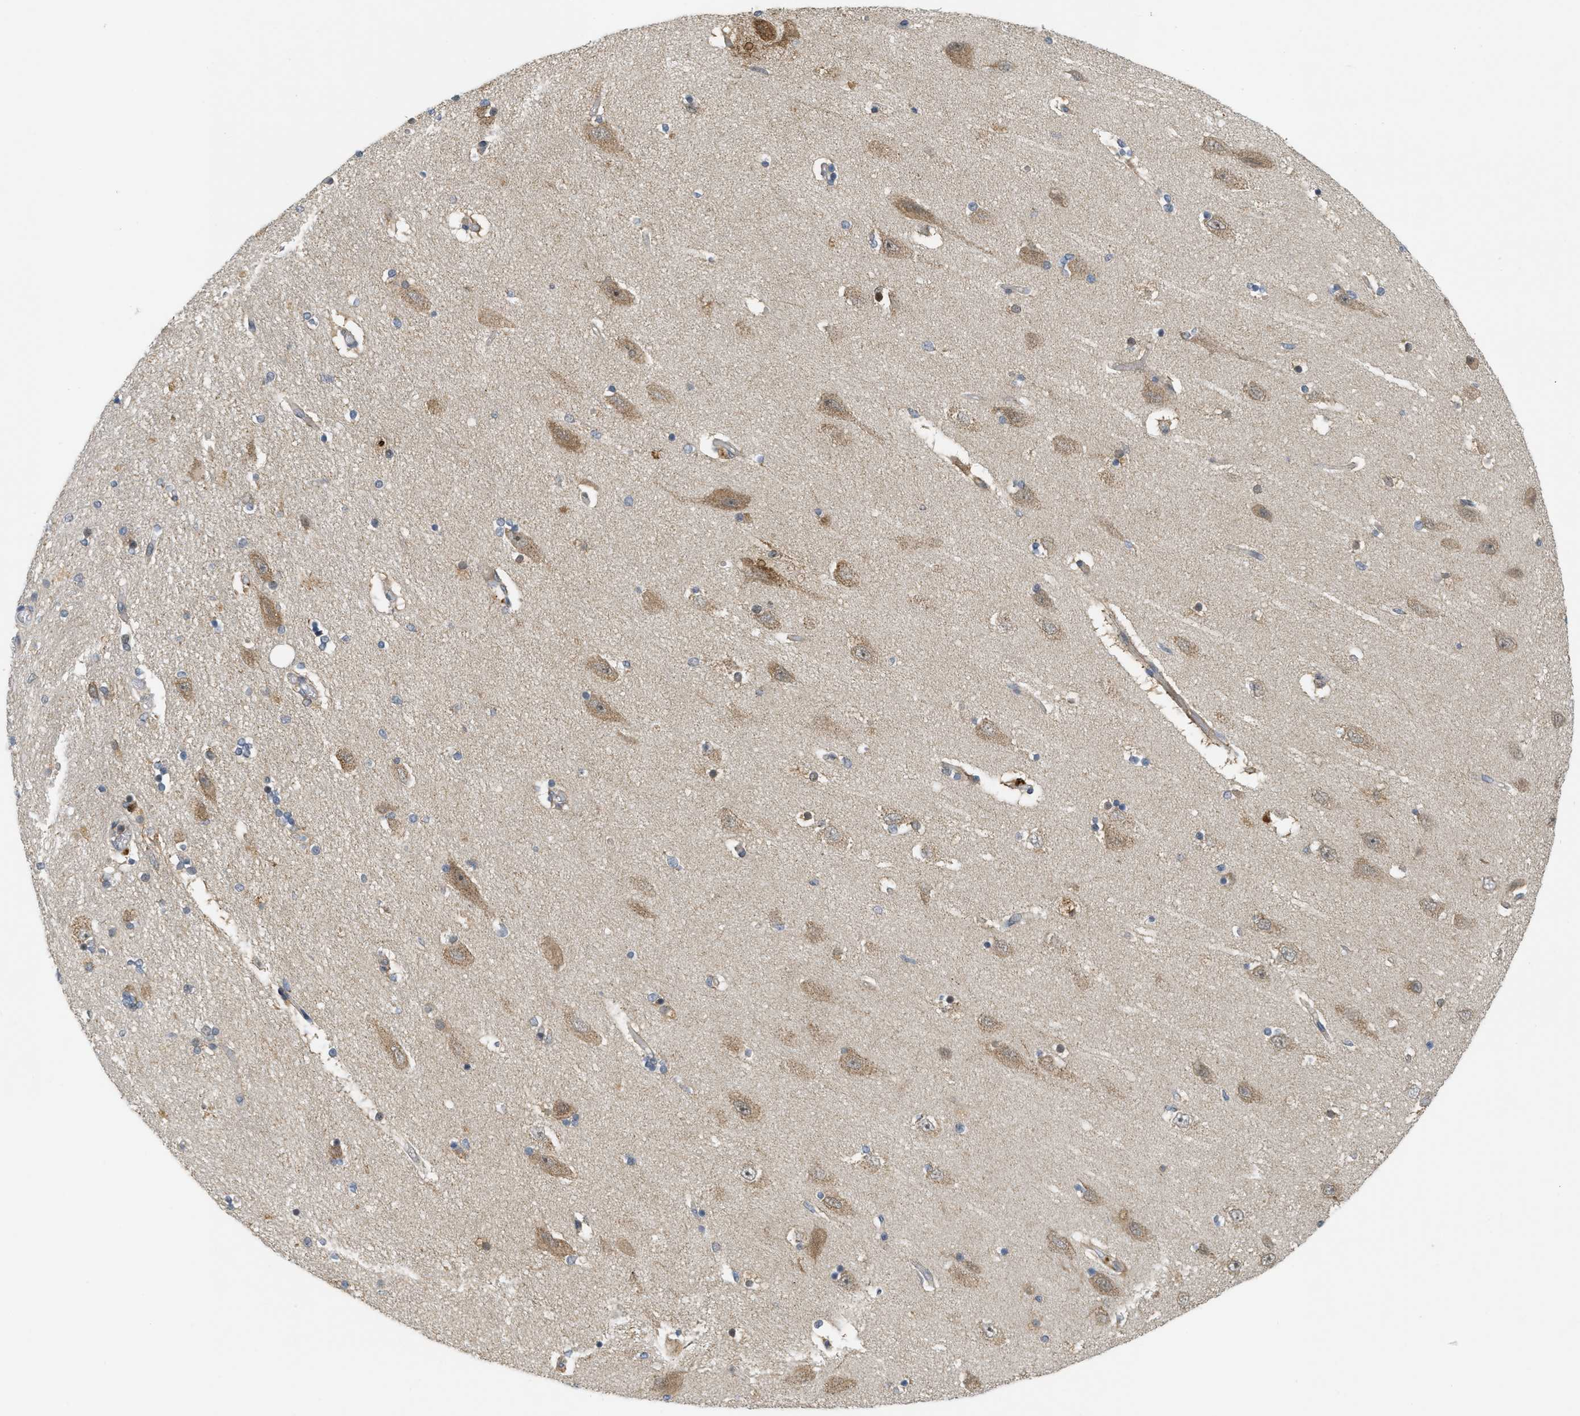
{"staining": {"intensity": "negative", "quantity": "none", "location": "none"}, "tissue": "hippocampus", "cell_type": "Glial cells", "image_type": "normal", "snomed": [{"axis": "morphology", "description": "Normal tissue, NOS"}, {"axis": "topography", "description": "Hippocampus"}], "caption": "An immunohistochemistry image of unremarkable hippocampus is shown. There is no staining in glial cells of hippocampus.", "gene": "PRKD1", "patient": {"sex": "female", "age": 54}}